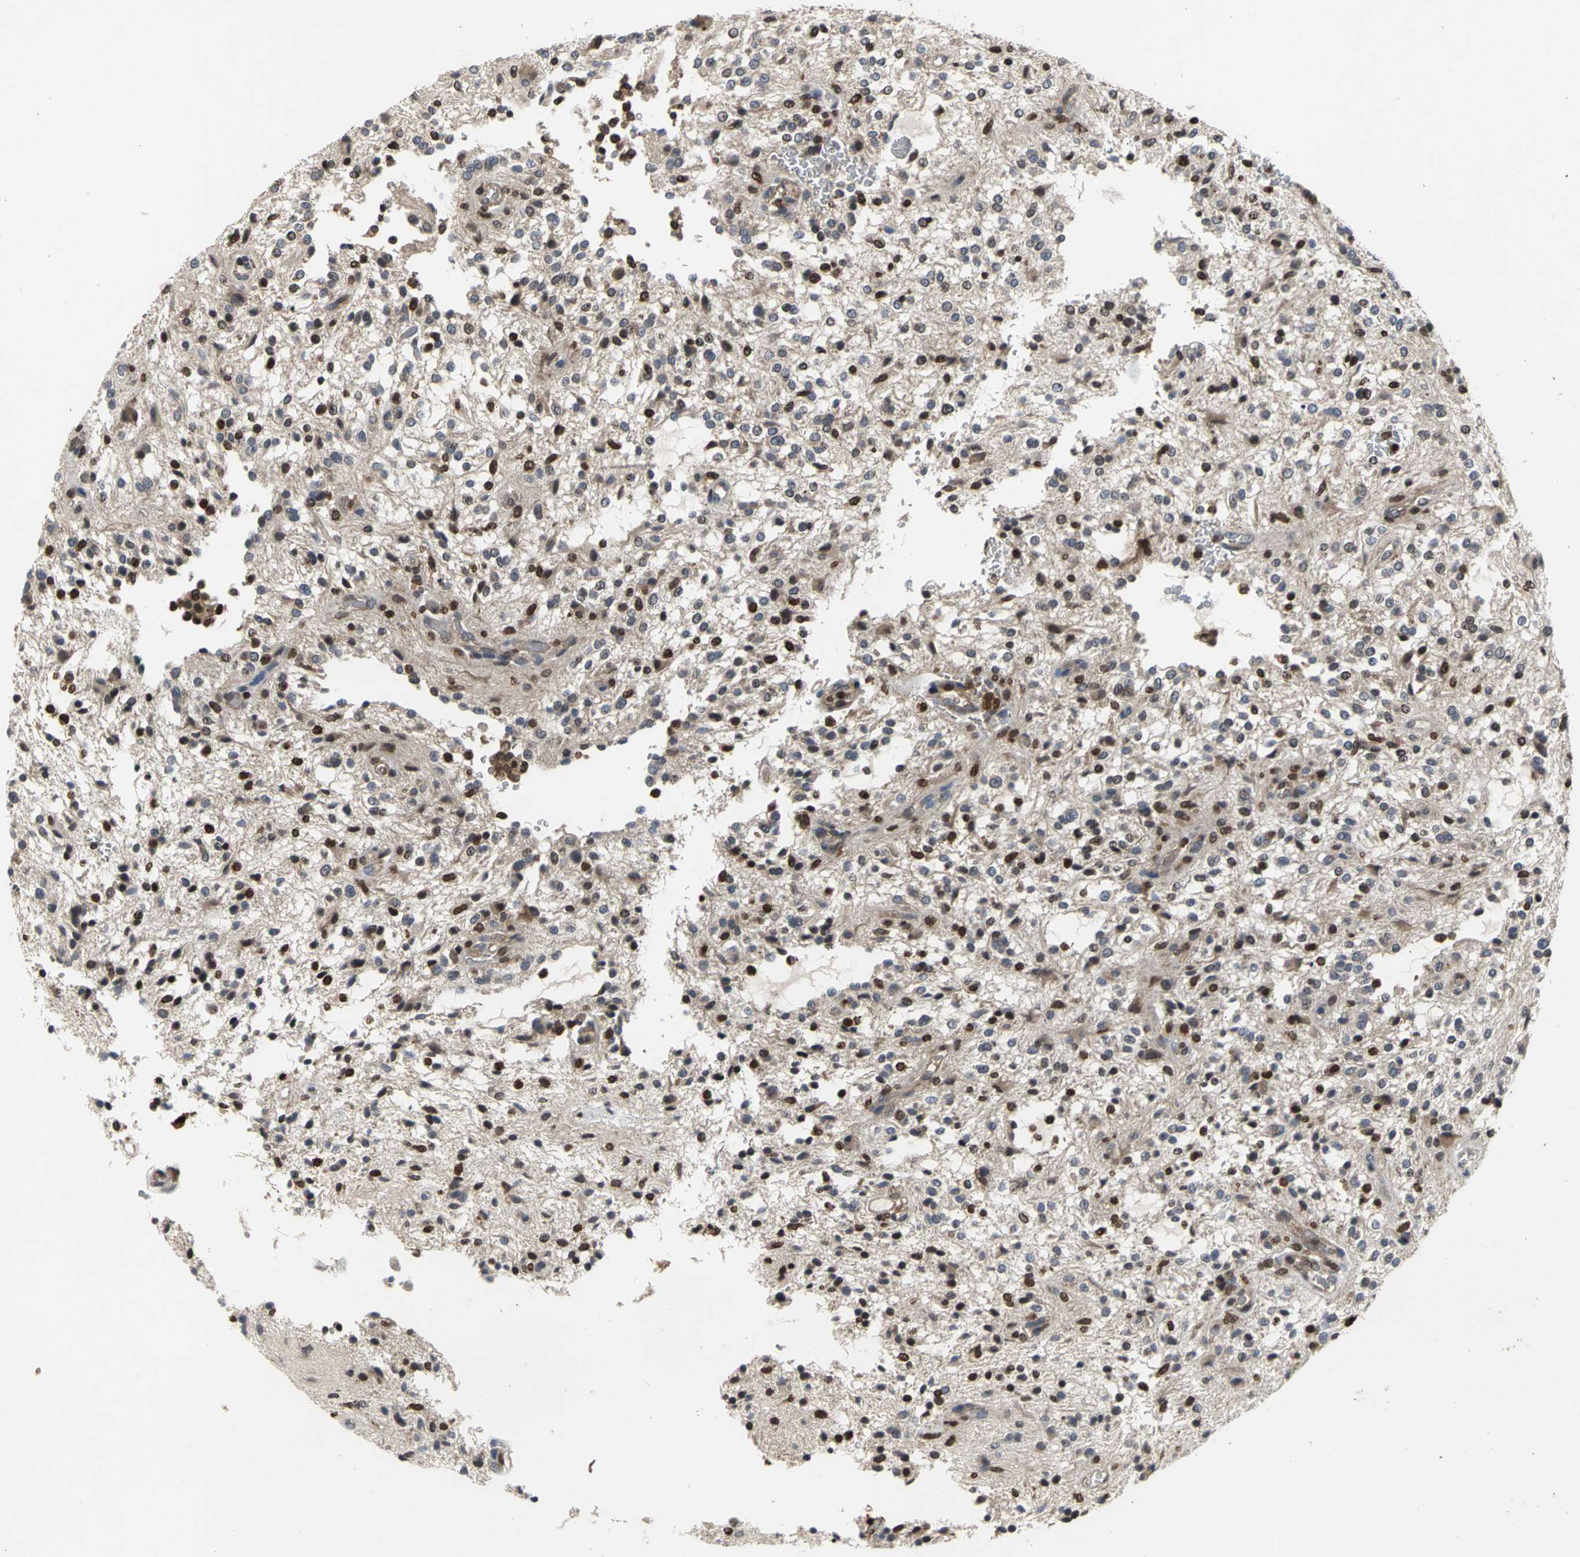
{"staining": {"intensity": "strong", "quantity": "25%-75%", "location": "cytoplasmic/membranous,nuclear"}, "tissue": "glioma", "cell_type": "Tumor cells", "image_type": "cancer", "snomed": [{"axis": "morphology", "description": "Glioma, malignant, NOS"}, {"axis": "topography", "description": "Cerebellum"}], "caption": "An immunohistochemistry histopathology image of neoplastic tissue is shown. Protein staining in brown highlights strong cytoplasmic/membranous and nuclear positivity in glioma within tumor cells.", "gene": "AHR", "patient": {"sex": "female", "age": 10}}